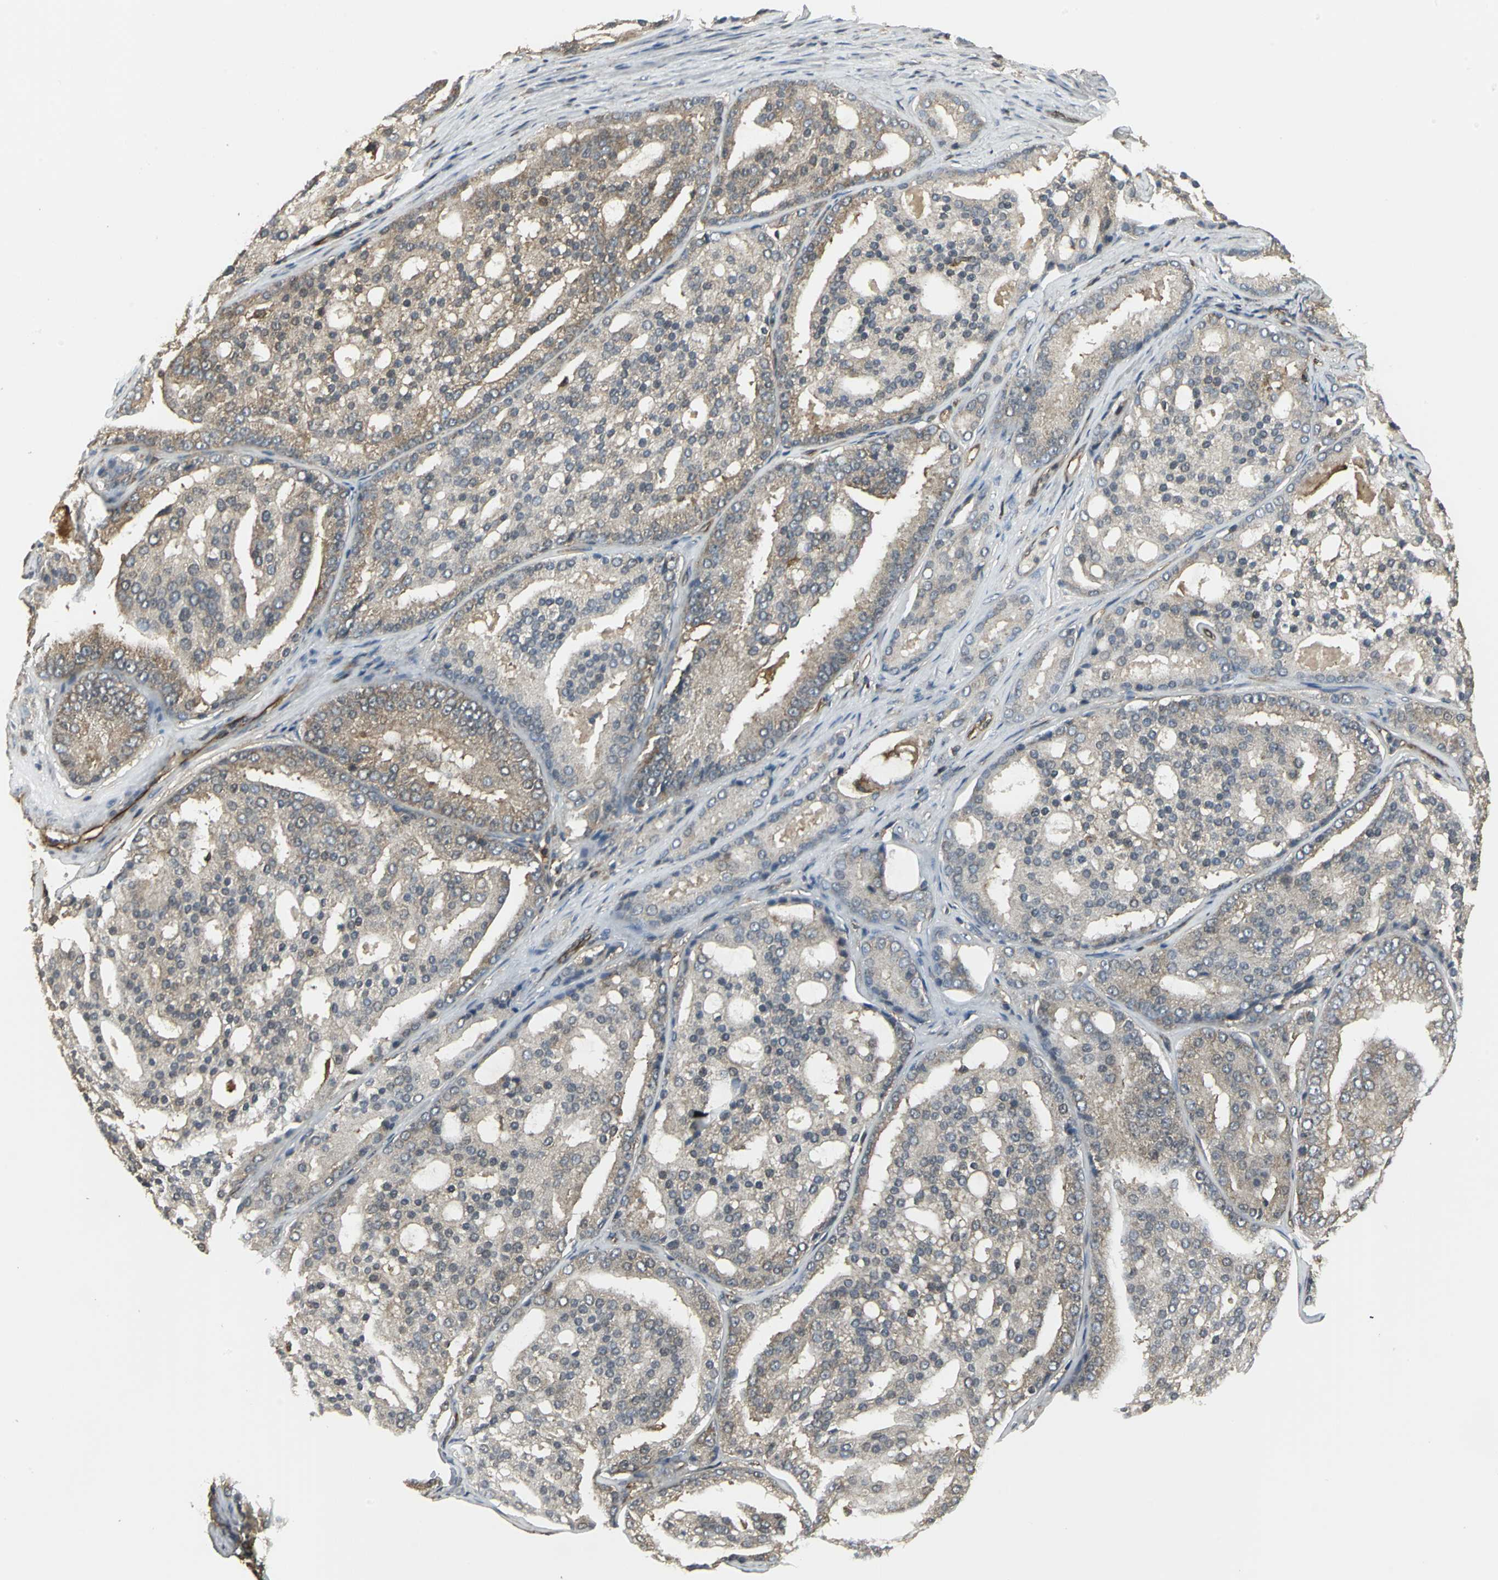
{"staining": {"intensity": "moderate", "quantity": ">75%", "location": "cytoplasmic/membranous"}, "tissue": "prostate cancer", "cell_type": "Tumor cells", "image_type": "cancer", "snomed": [{"axis": "morphology", "description": "Adenocarcinoma, High grade"}, {"axis": "topography", "description": "Prostate"}], "caption": "Immunohistochemical staining of prostate cancer displays moderate cytoplasmic/membranous protein staining in about >75% of tumor cells.", "gene": "PRXL2B", "patient": {"sex": "male", "age": 64}}